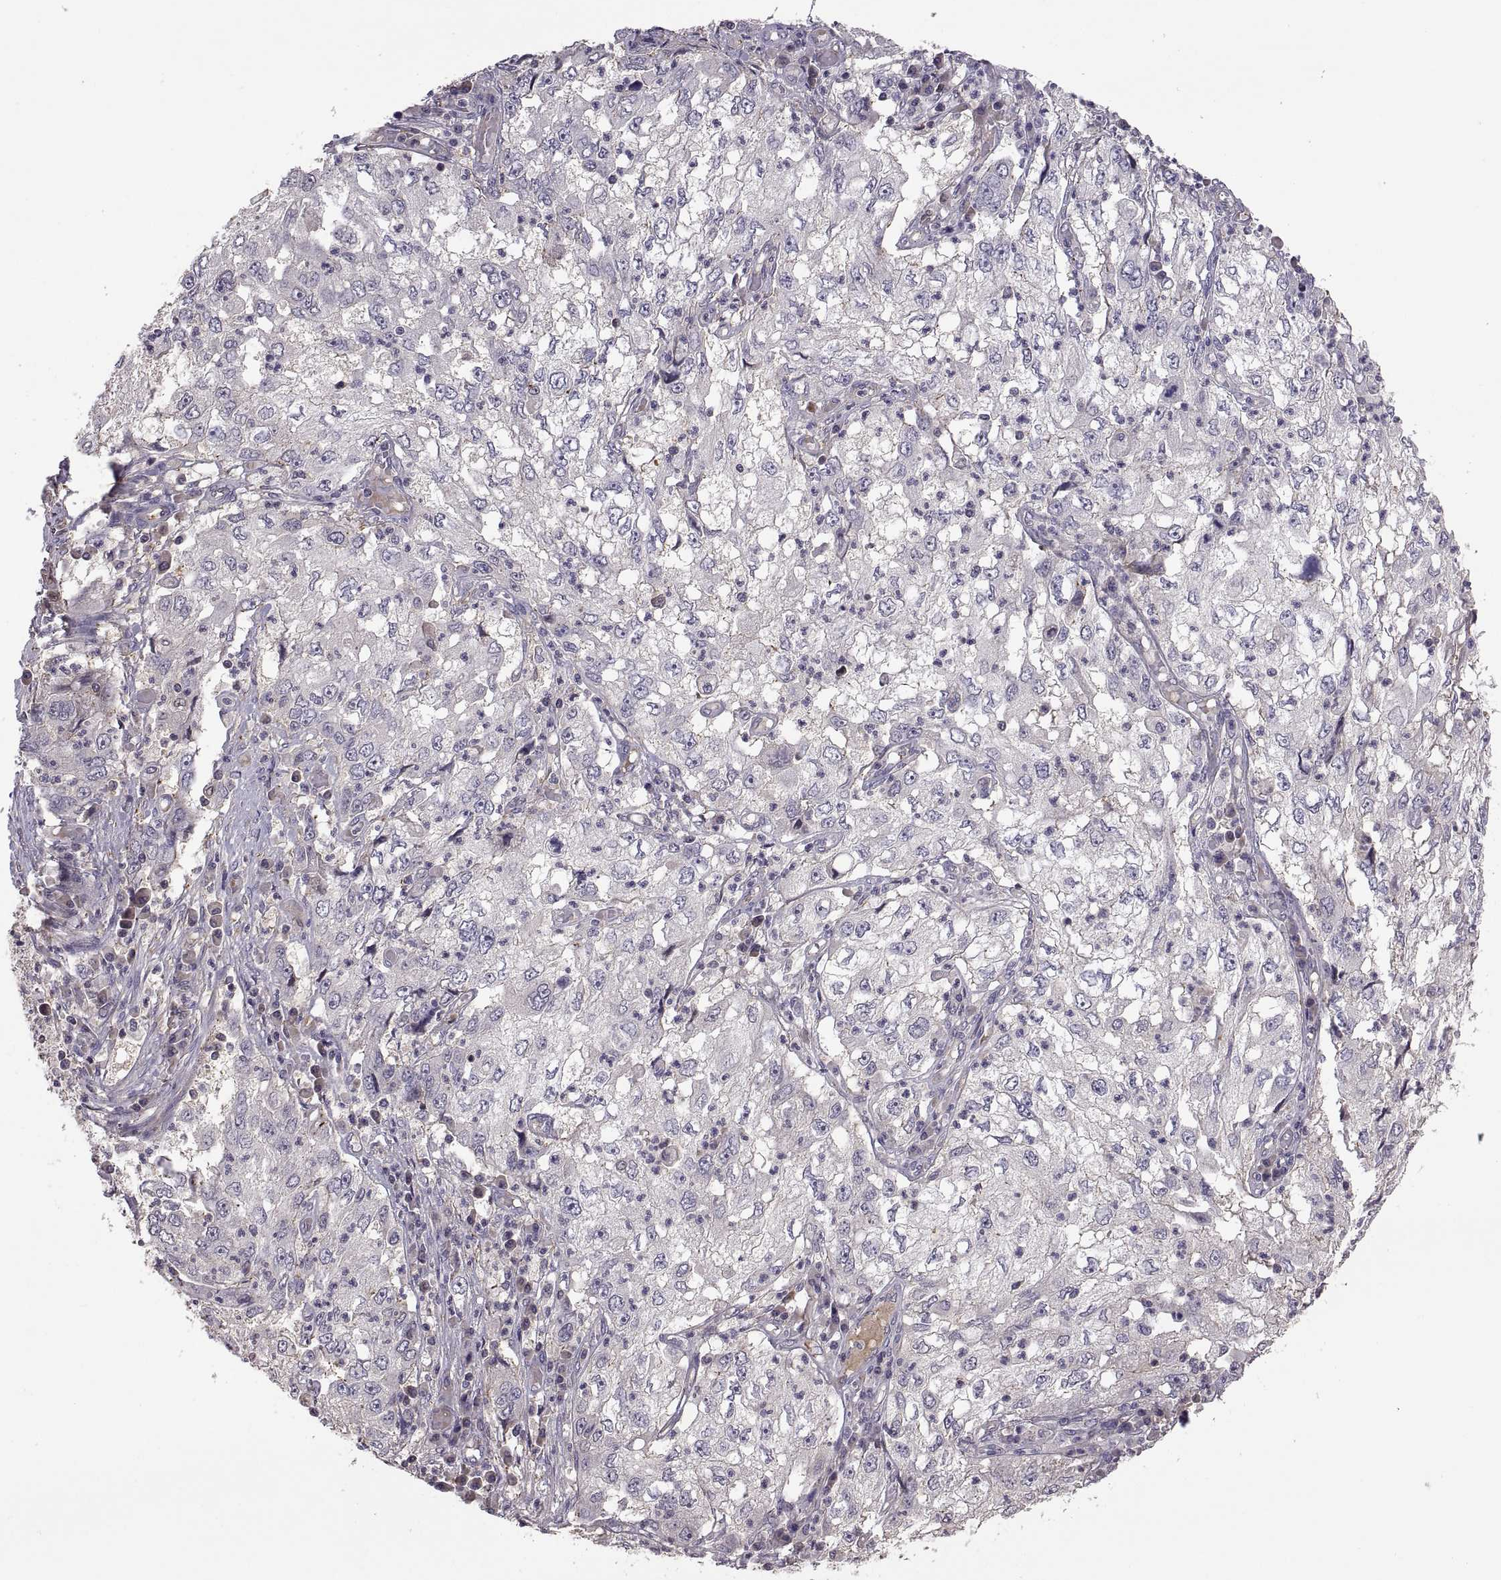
{"staining": {"intensity": "negative", "quantity": "none", "location": "none"}, "tissue": "cervical cancer", "cell_type": "Tumor cells", "image_type": "cancer", "snomed": [{"axis": "morphology", "description": "Squamous cell carcinoma, NOS"}, {"axis": "topography", "description": "Cervix"}], "caption": "Cervical cancer was stained to show a protein in brown. There is no significant staining in tumor cells.", "gene": "NMNAT2", "patient": {"sex": "female", "age": 36}}